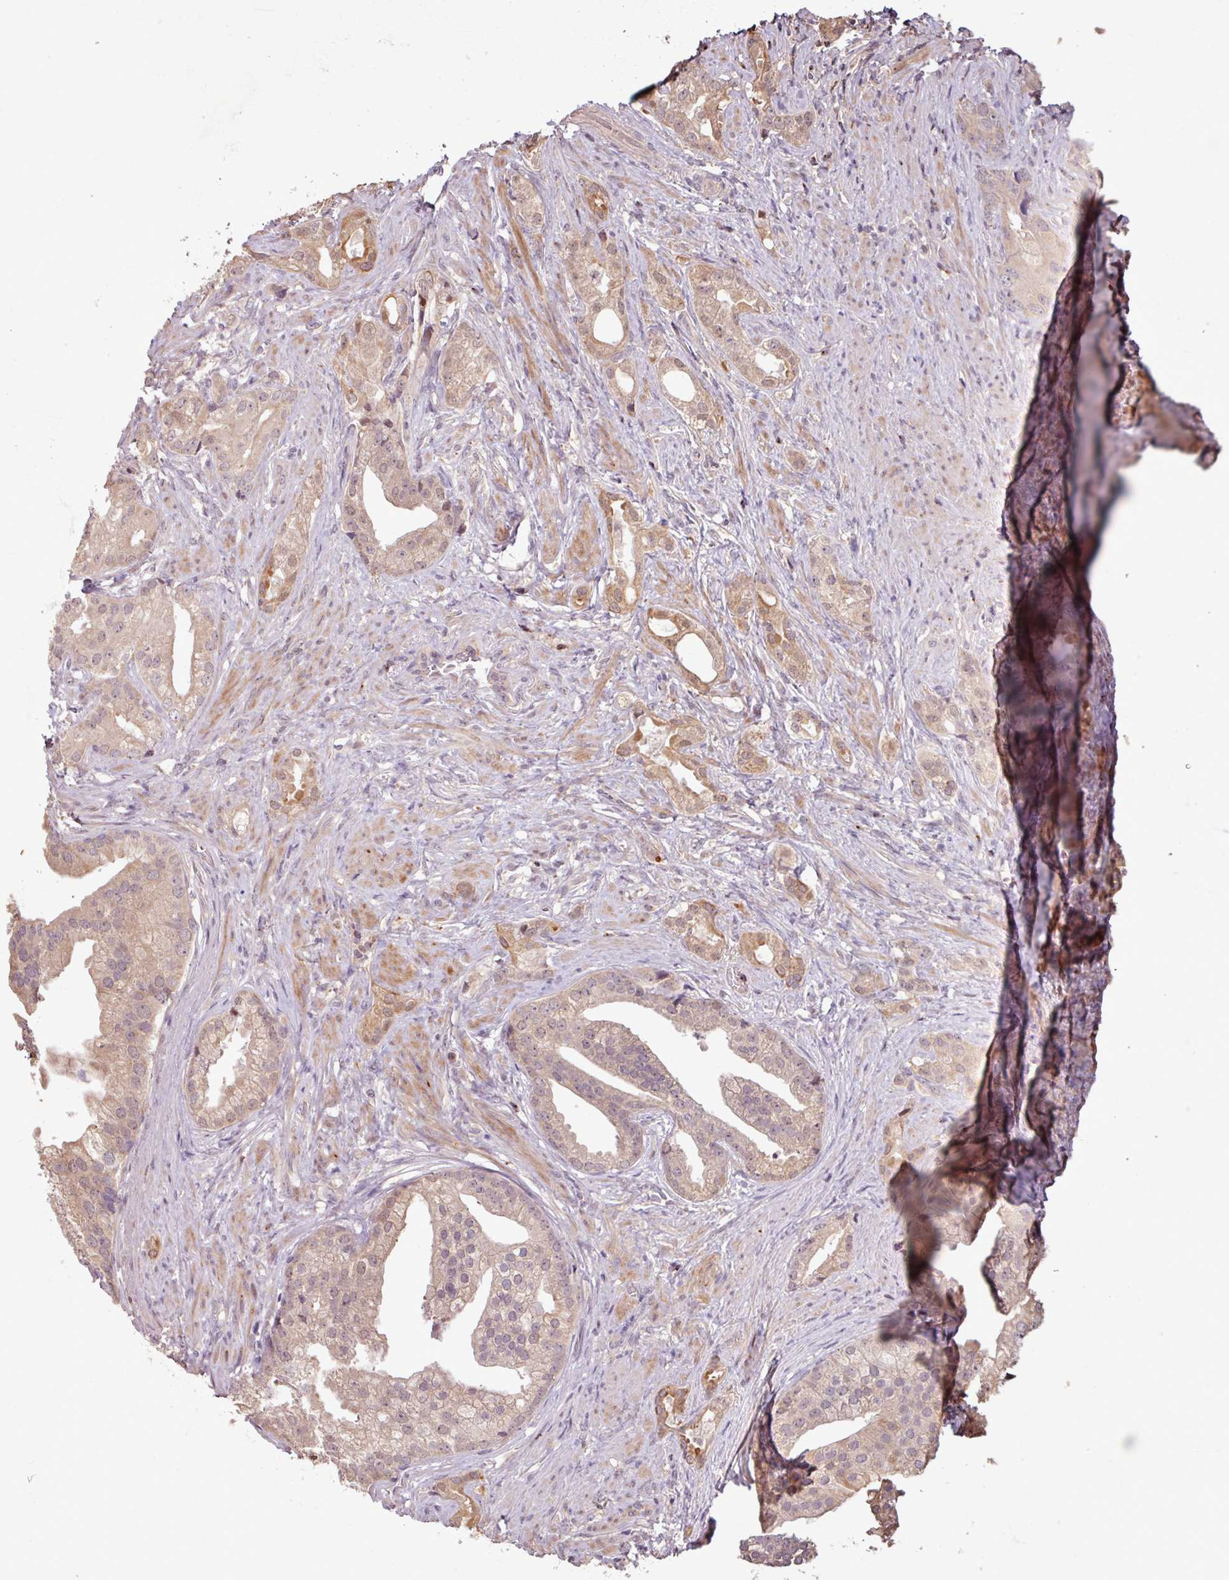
{"staining": {"intensity": "moderate", "quantity": ">75%", "location": "cytoplasmic/membranous,nuclear"}, "tissue": "prostate cancer", "cell_type": "Tumor cells", "image_type": "cancer", "snomed": [{"axis": "morphology", "description": "Adenocarcinoma, Low grade"}, {"axis": "topography", "description": "Prostate"}], "caption": "Prostate adenocarcinoma (low-grade) was stained to show a protein in brown. There is medium levels of moderate cytoplasmic/membranous and nuclear staining in approximately >75% of tumor cells.", "gene": "OR6B1", "patient": {"sex": "male", "age": 71}}